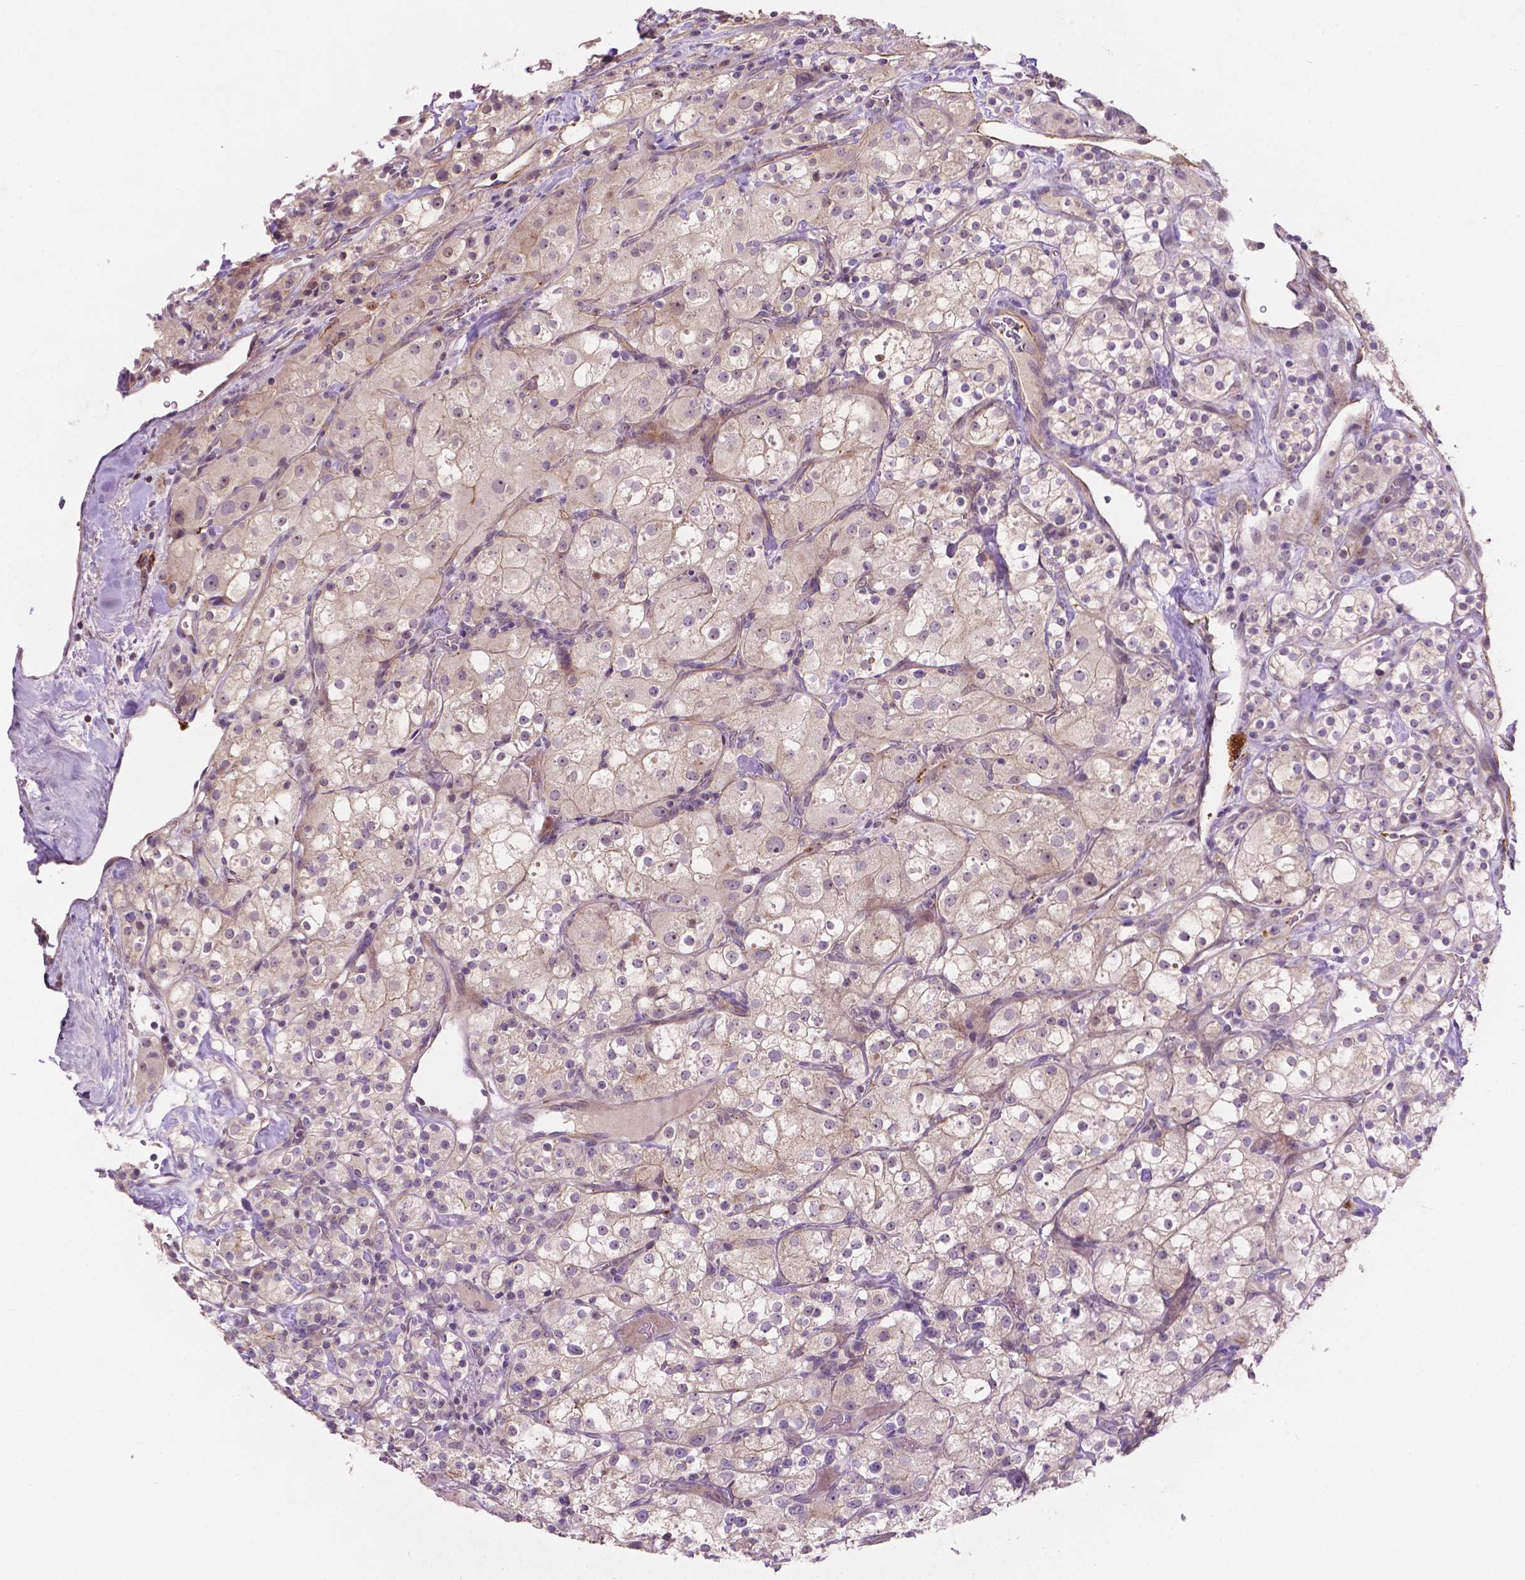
{"staining": {"intensity": "negative", "quantity": "none", "location": "none"}, "tissue": "renal cancer", "cell_type": "Tumor cells", "image_type": "cancer", "snomed": [{"axis": "morphology", "description": "Adenocarcinoma, NOS"}, {"axis": "topography", "description": "Kidney"}], "caption": "Tumor cells show no significant protein staining in adenocarcinoma (renal). Brightfield microscopy of IHC stained with DAB (3,3'-diaminobenzidine) (brown) and hematoxylin (blue), captured at high magnification.", "gene": "ARL5C", "patient": {"sex": "male", "age": 77}}